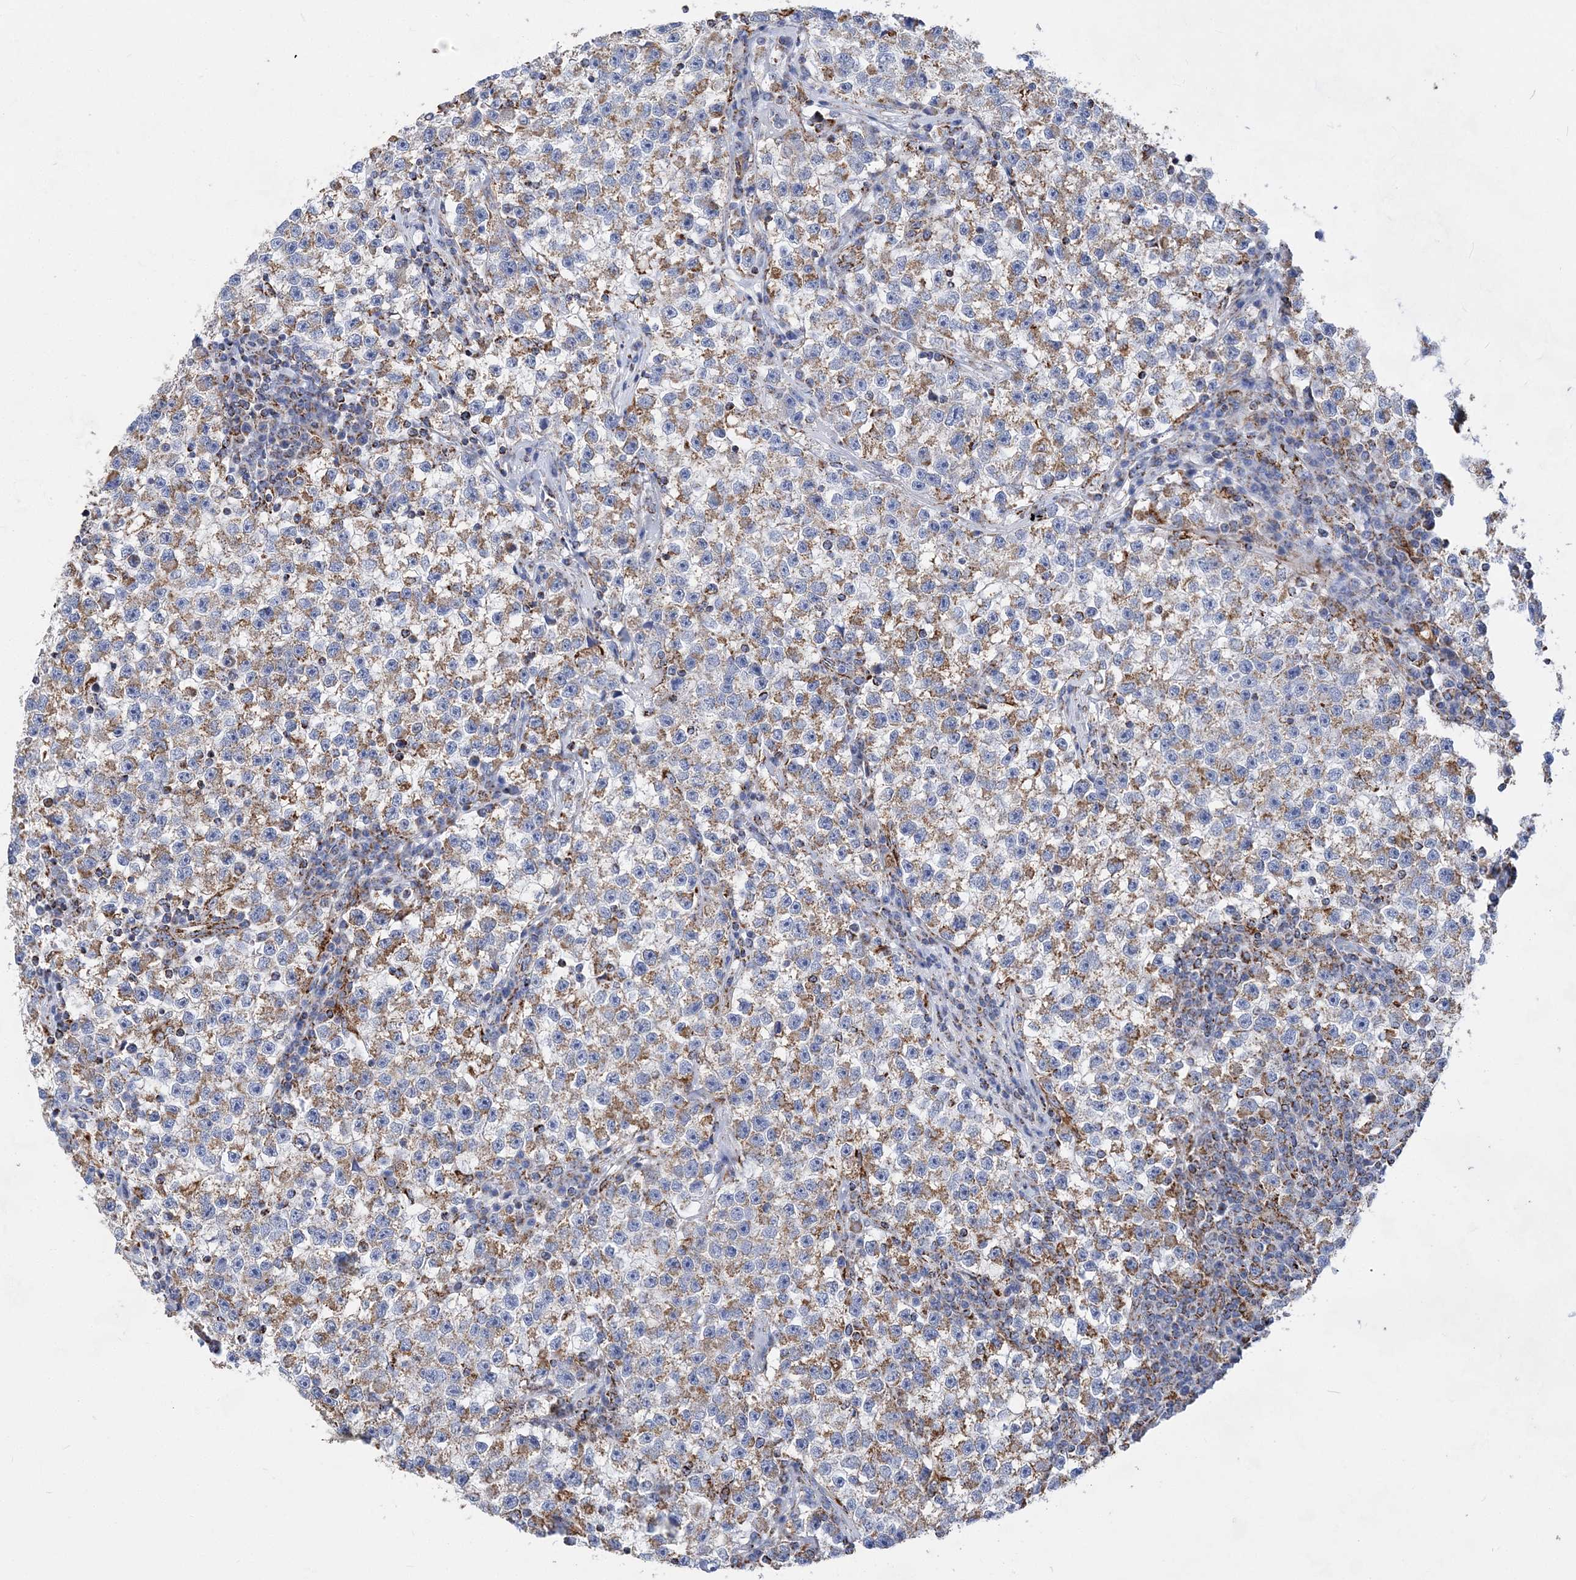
{"staining": {"intensity": "moderate", "quantity": "25%-75%", "location": "cytoplasmic/membranous"}, "tissue": "testis cancer", "cell_type": "Tumor cells", "image_type": "cancer", "snomed": [{"axis": "morphology", "description": "Seminoma, NOS"}, {"axis": "topography", "description": "Testis"}], "caption": "Protein expression analysis of seminoma (testis) shows moderate cytoplasmic/membranous positivity in approximately 25%-75% of tumor cells.", "gene": "ACOT9", "patient": {"sex": "male", "age": 22}}